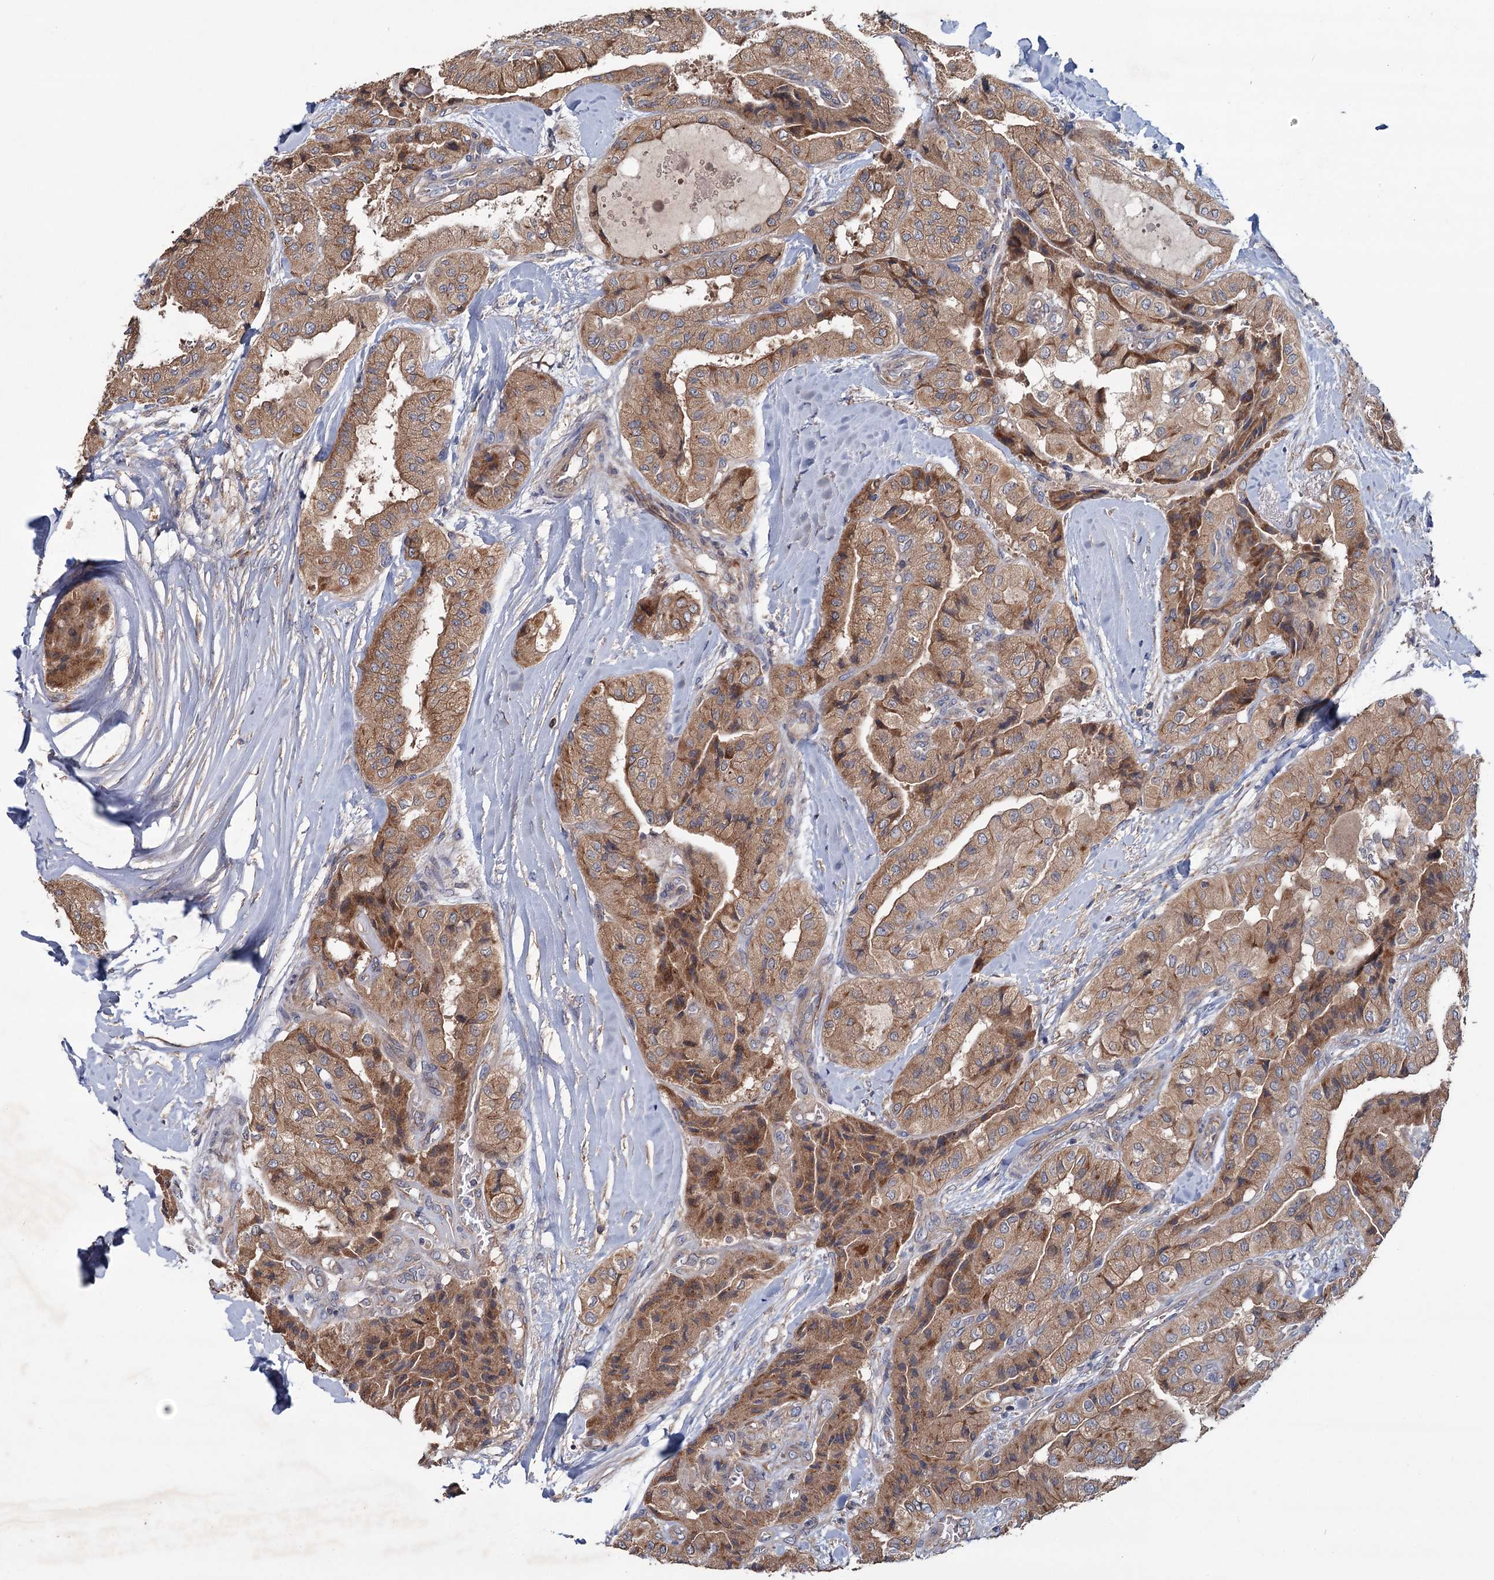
{"staining": {"intensity": "moderate", "quantity": ">75%", "location": "cytoplasmic/membranous"}, "tissue": "thyroid cancer", "cell_type": "Tumor cells", "image_type": "cancer", "snomed": [{"axis": "morphology", "description": "Papillary adenocarcinoma, NOS"}, {"axis": "topography", "description": "Thyroid gland"}], "caption": "Immunohistochemistry (IHC) (DAB (3,3'-diaminobenzidine)) staining of human papillary adenocarcinoma (thyroid) exhibits moderate cytoplasmic/membranous protein expression in approximately >75% of tumor cells. (DAB = brown stain, brightfield microscopy at high magnification).", "gene": "MTRR", "patient": {"sex": "female", "age": 59}}